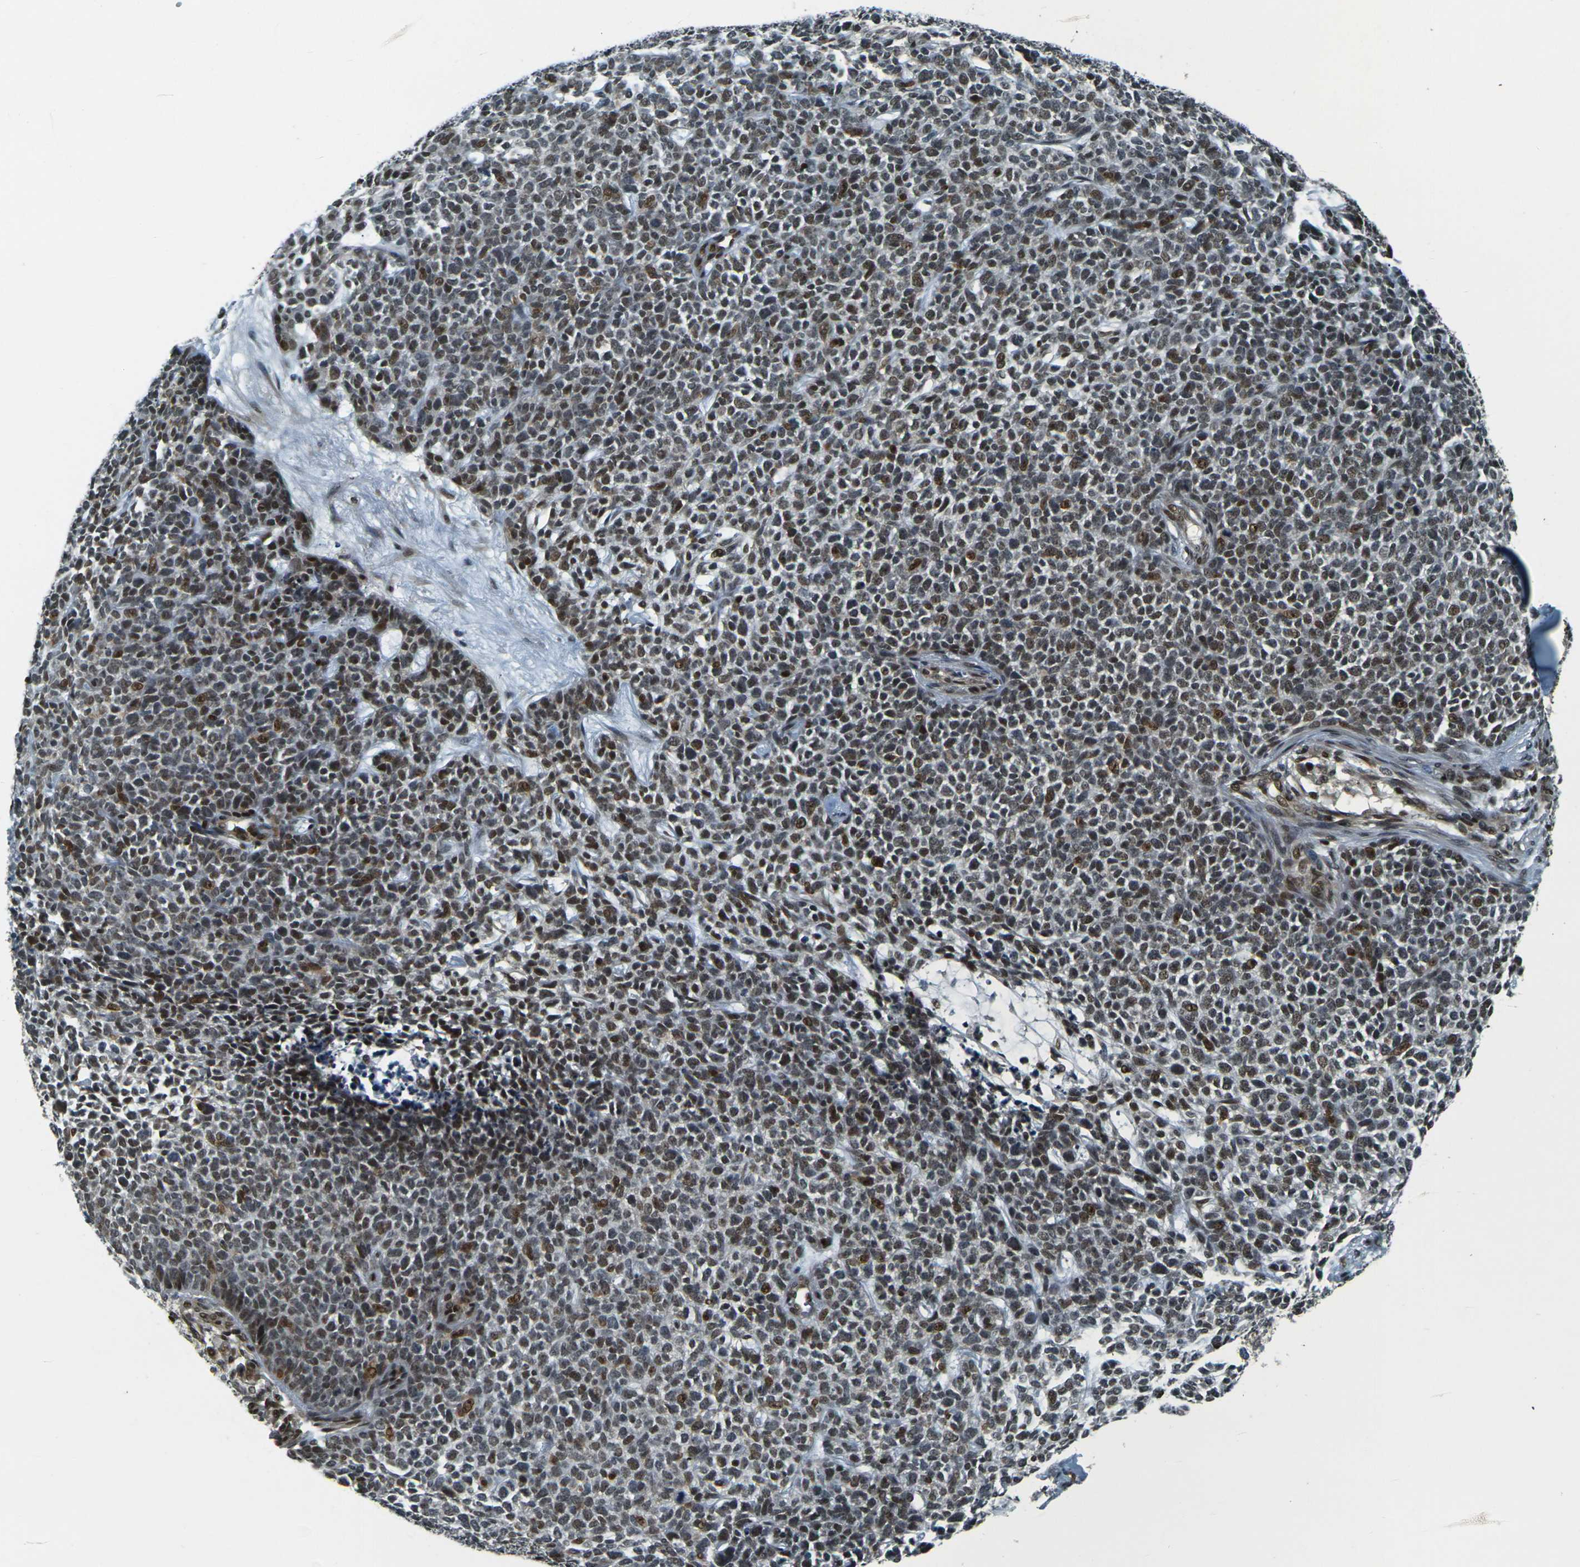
{"staining": {"intensity": "strong", "quantity": ">75%", "location": "nuclear"}, "tissue": "skin cancer", "cell_type": "Tumor cells", "image_type": "cancer", "snomed": [{"axis": "morphology", "description": "Basal cell carcinoma"}, {"axis": "topography", "description": "Skin"}], "caption": "There is high levels of strong nuclear expression in tumor cells of skin basal cell carcinoma, as demonstrated by immunohistochemical staining (brown color).", "gene": "NHEJ1", "patient": {"sex": "female", "age": 84}}